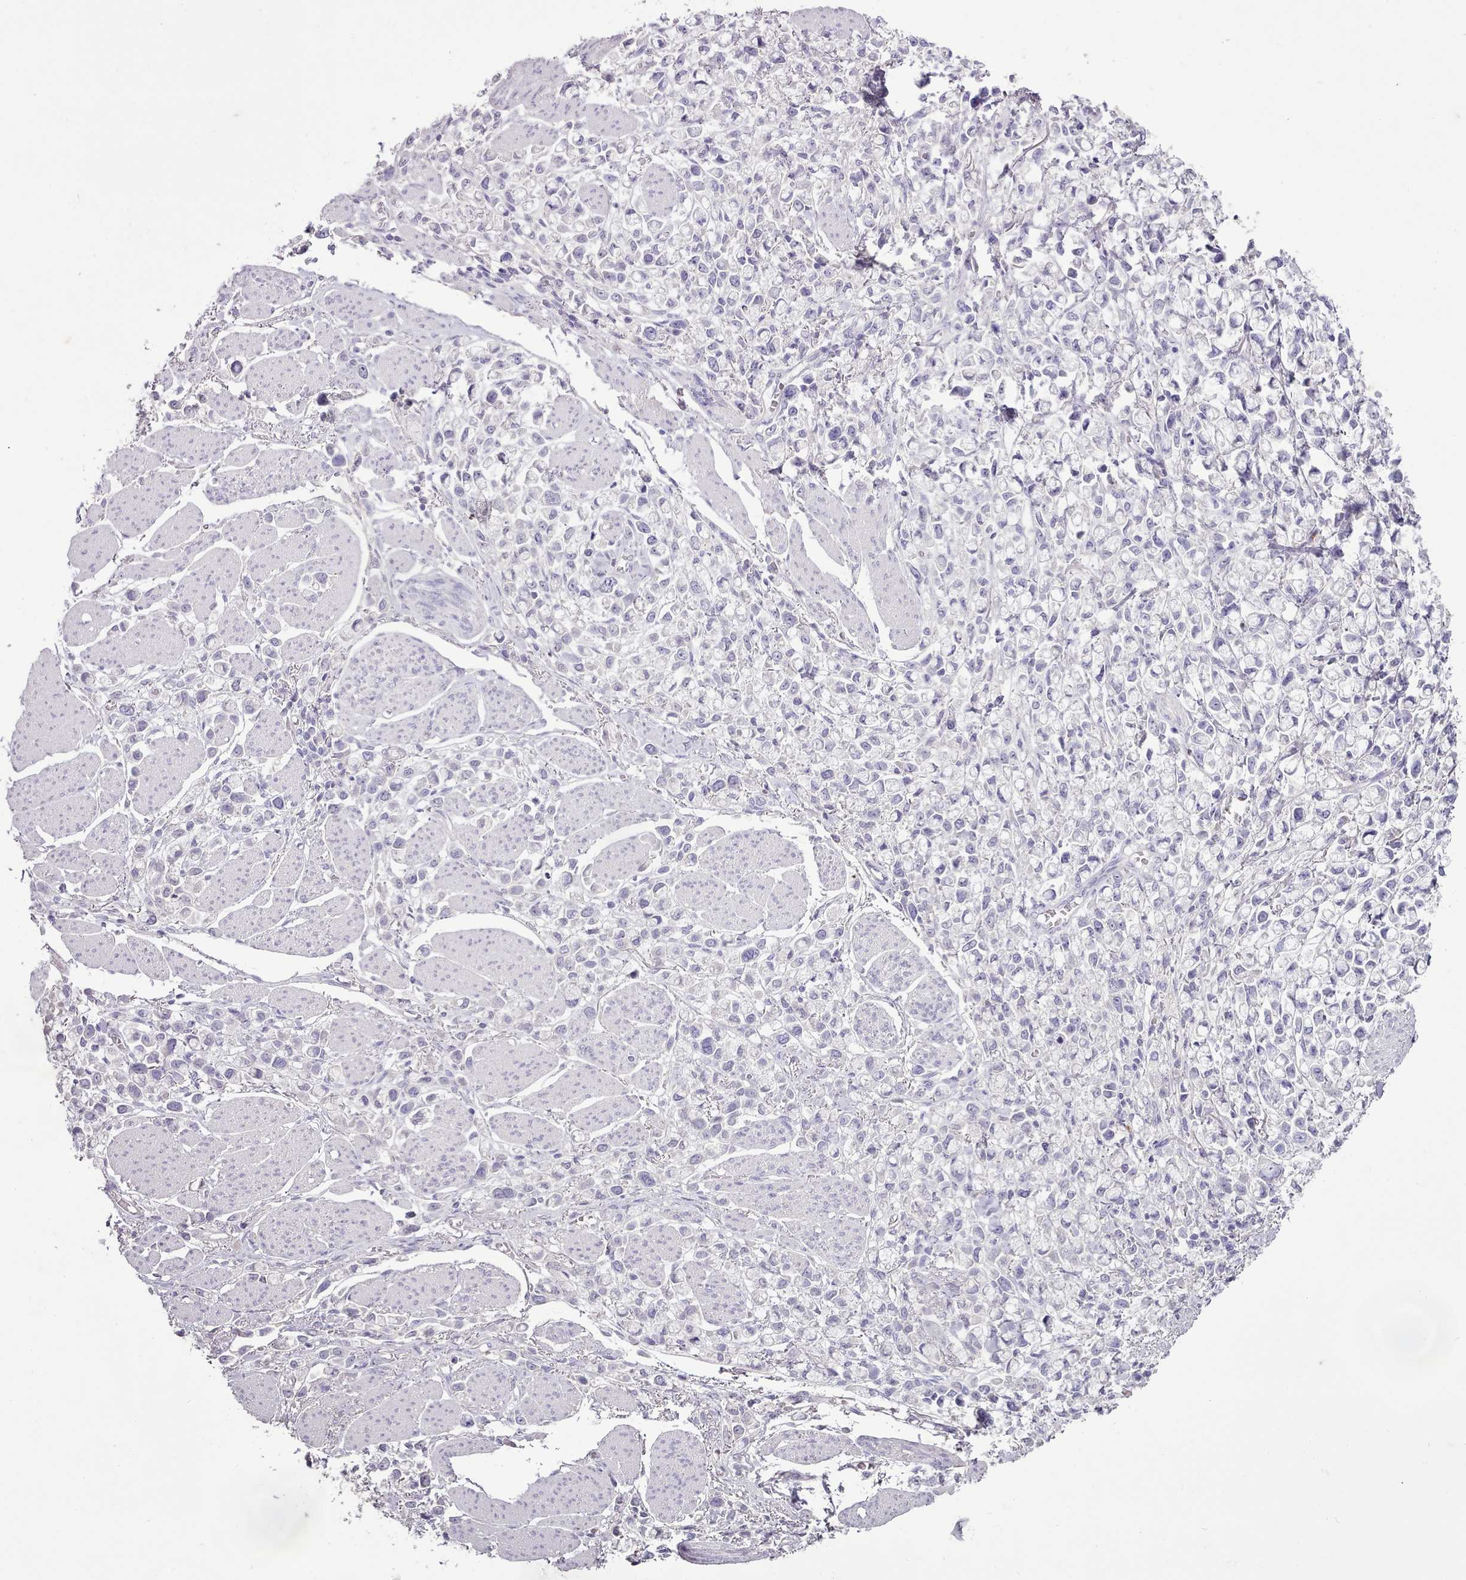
{"staining": {"intensity": "negative", "quantity": "none", "location": "none"}, "tissue": "stomach cancer", "cell_type": "Tumor cells", "image_type": "cancer", "snomed": [{"axis": "morphology", "description": "Adenocarcinoma, NOS"}, {"axis": "topography", "description": "Stomach"}], "caption": "A micrograph of human stomach adenocarcinoma is negative for staining in tumor cells.", "gene": "BLOC1S2", "patient": {"sex": "female", "age": 81}}